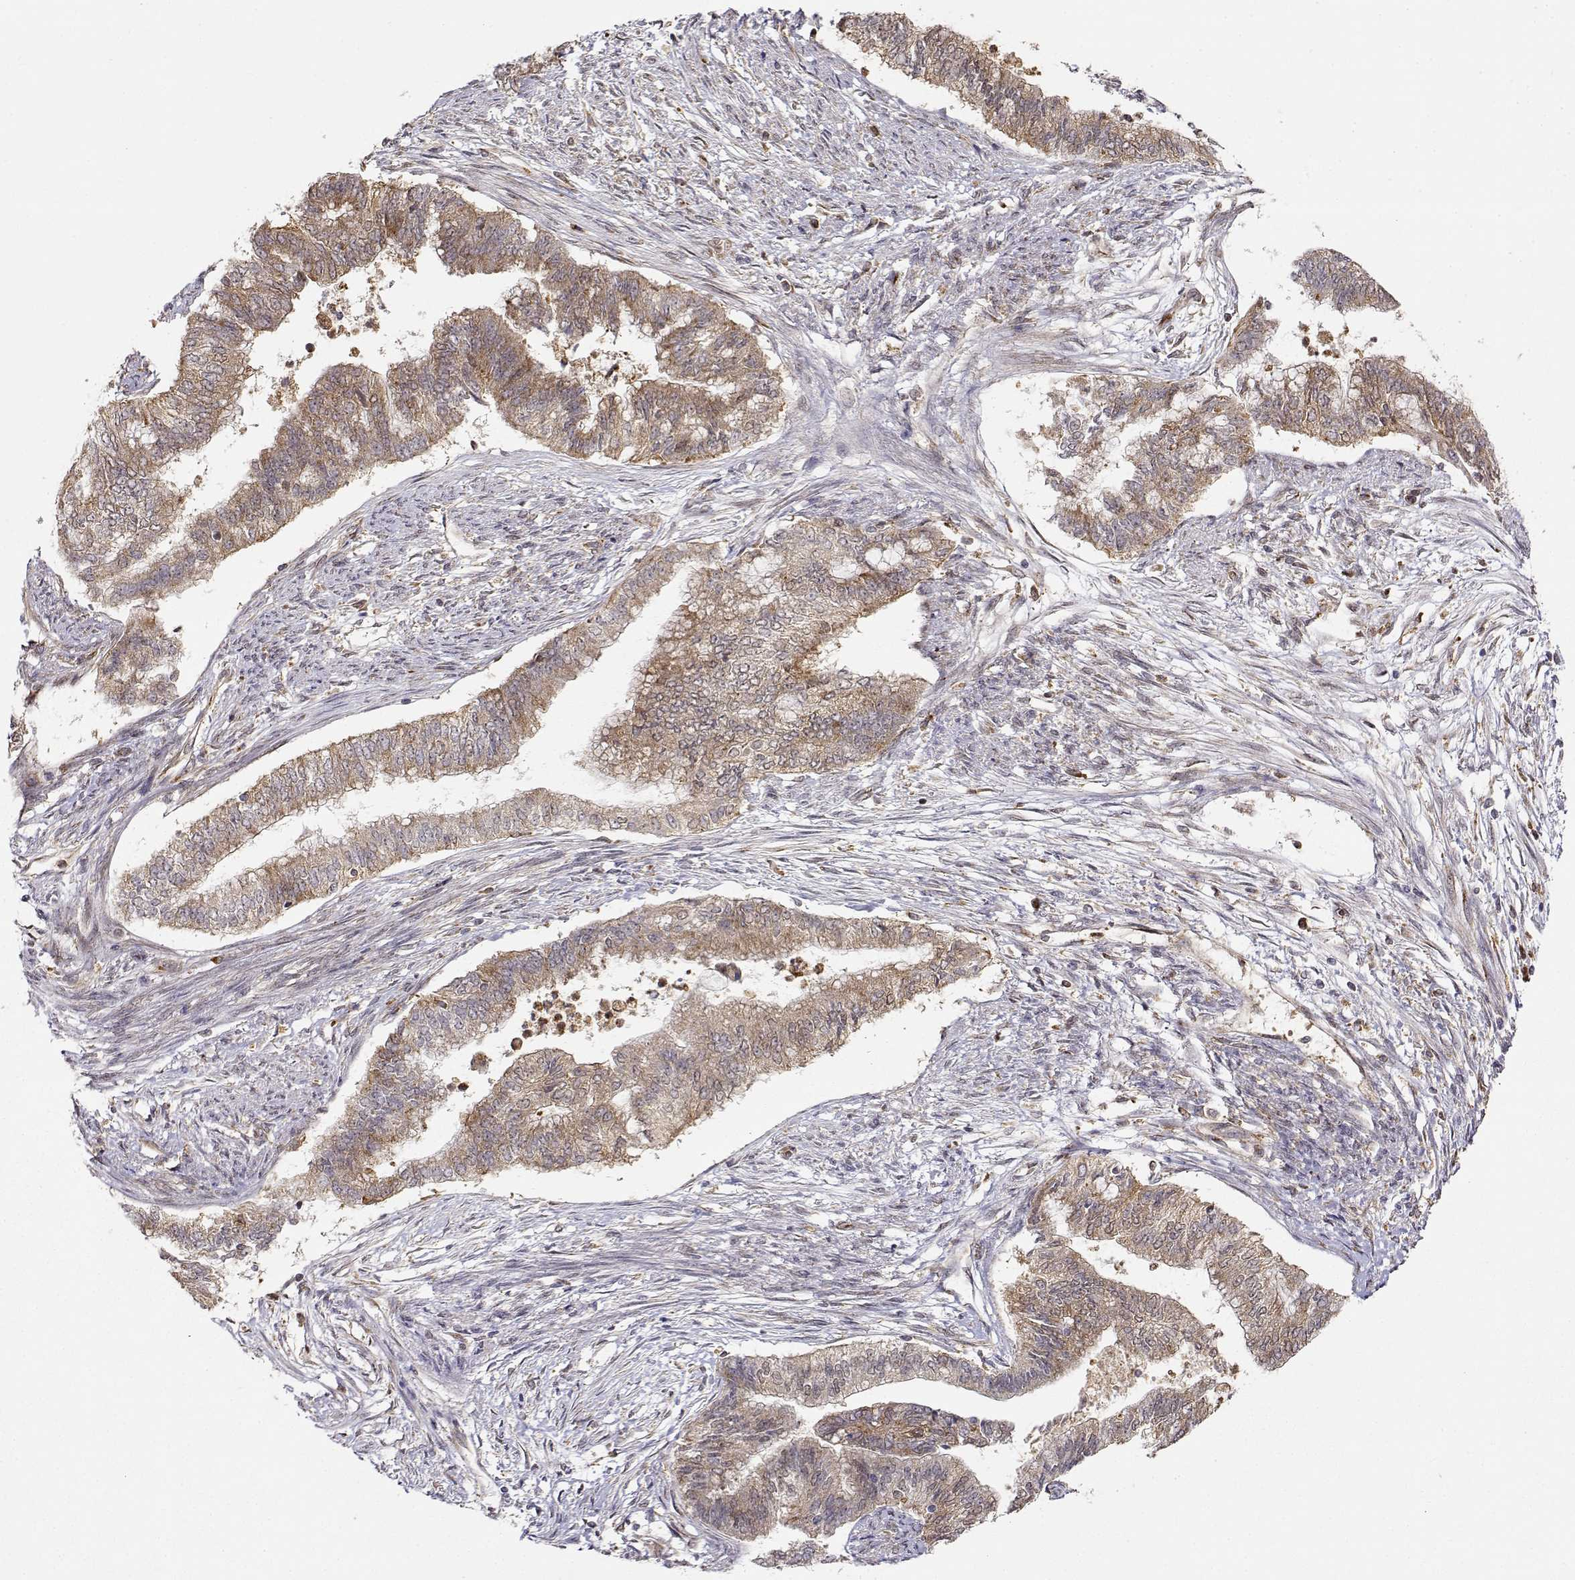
{"staining": {"intensity": "weak", "quantity": ">75%", "location": "cytoplasmic/membranous"}, "tissue": "endometrial cancer", "cell_type": "Tumor cells", "image_type": "cancer", "snomed": [{"axis": "morphology", "description": "Adenocarcinoma, NOS"}, {"axis": "topography", "description": "Endometrium"}], "caption": "Immunohistochemistry staining of endometrial cancer (adenocarcinoma), which demonstrates low levels of weak cytoplasmic/membranous expression in approximately >75% of tumor cells indicating weak cytoplasmic/membranous protein staining. The staining was performed using DAB (brown) for protein detection and nuclei were counterstained in hematoxylin (blue).", "gene": "RNF13", "patient": {"sex": "female", "age": 65}}